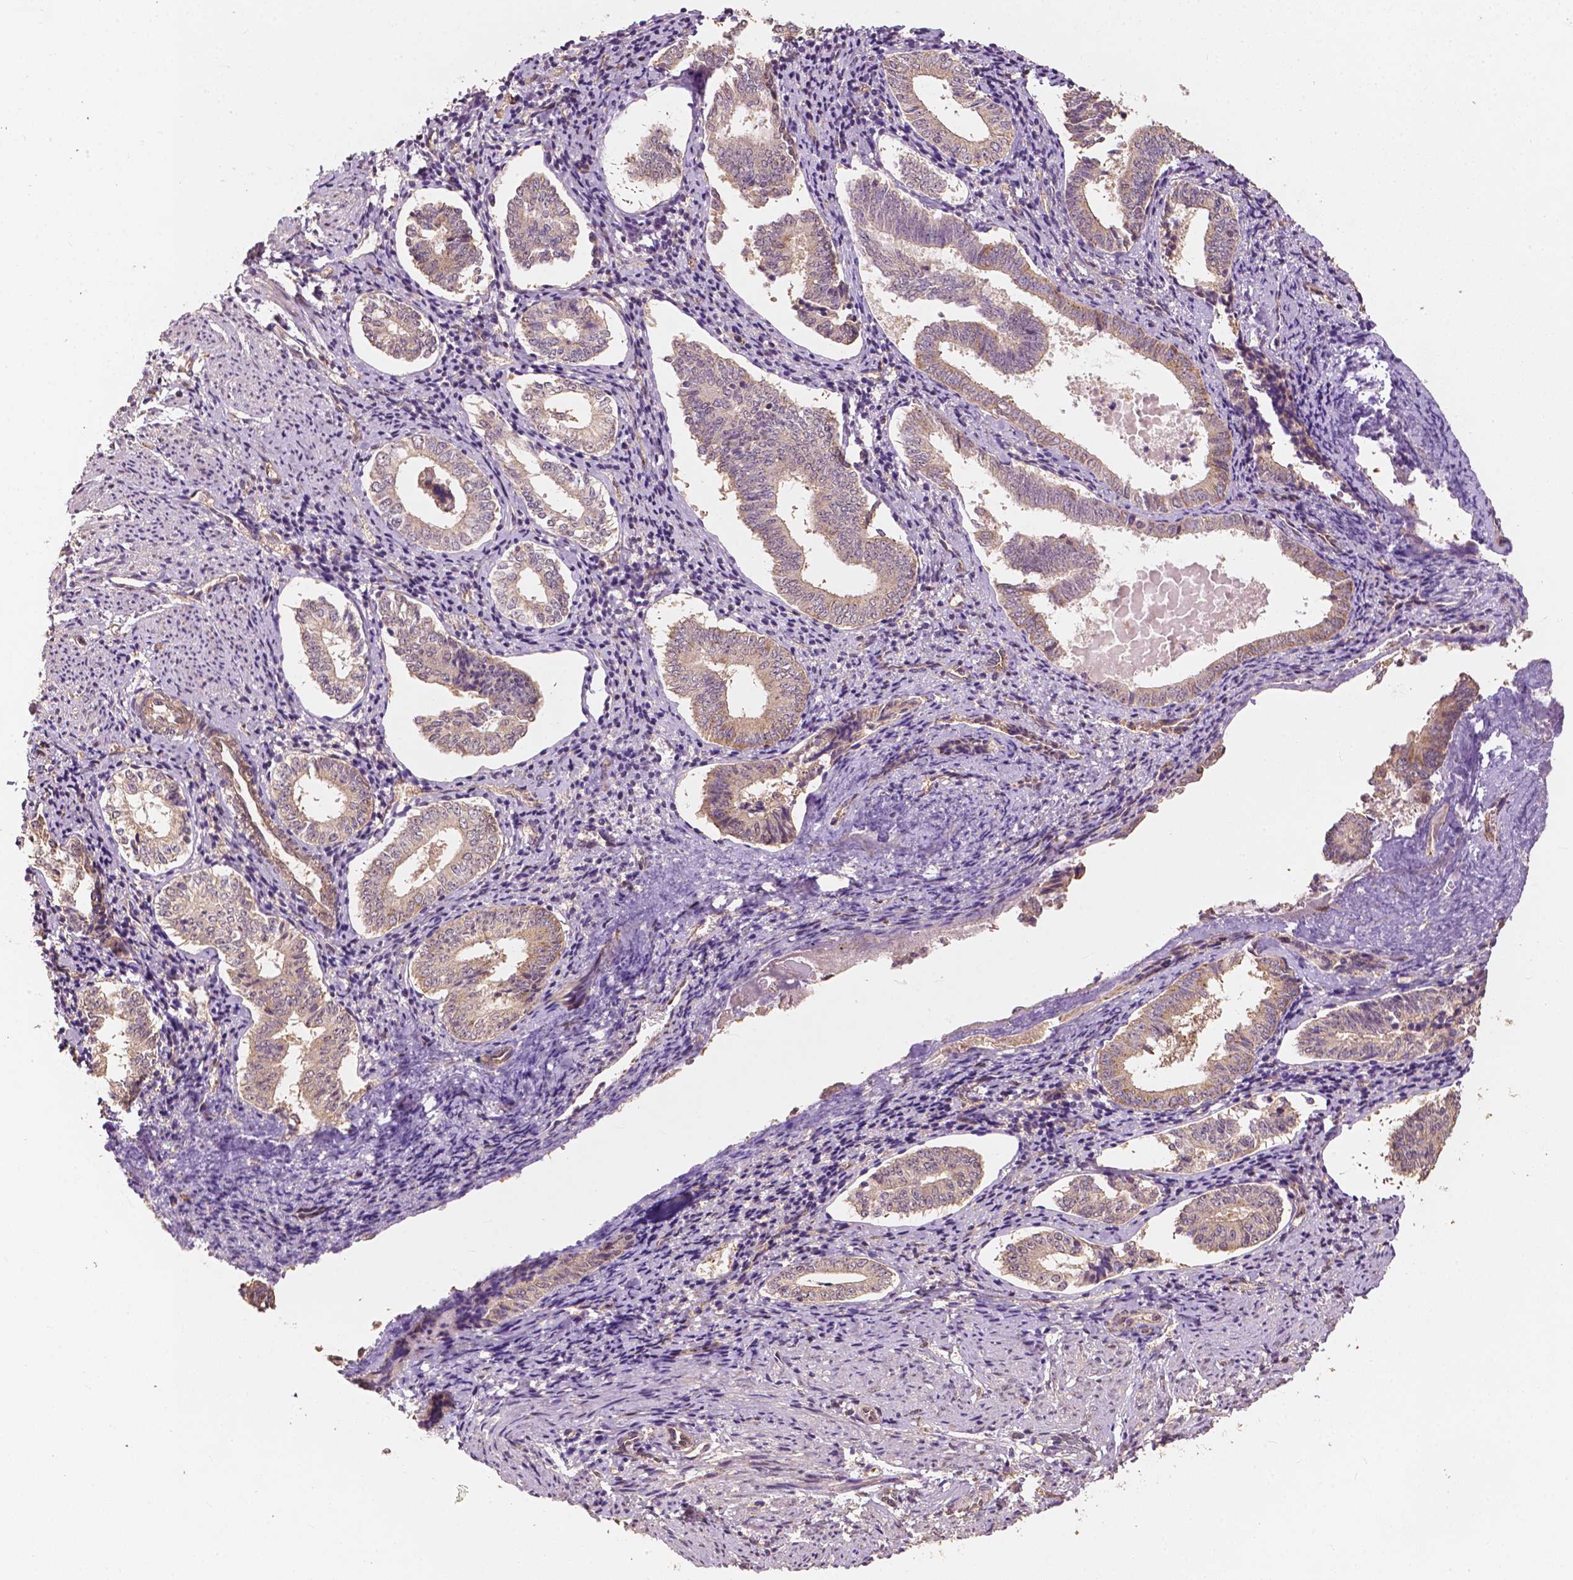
{"staining": {"intensity": "moderate", "quantity": "<25%", "location": "cytoplasmic/membranous"}, "tissue": "cervical cancer", "cell_type": "Tumor cells", "image_type": "cancer", "snomed": [{"axis": "morphology", "description": "Squamous cell carcinoma, NOS"}, {"axis": "topography", "description": "Cervix"}], "caption": "DAB (3,3'-diaminobenzidine) immunohistochemical staining of human squamous cell carcinoma (cervical) shows moderate cytoplasmic/membranous protein positivity in approximately <25% of tumor cells. The staining is performed using DAB brown chromogen to label protein expression. The nuclei are counter-stained blue using hematoxylin.", "gene": "G3BP1", "patient": {"sex": "female", "age": 59}}